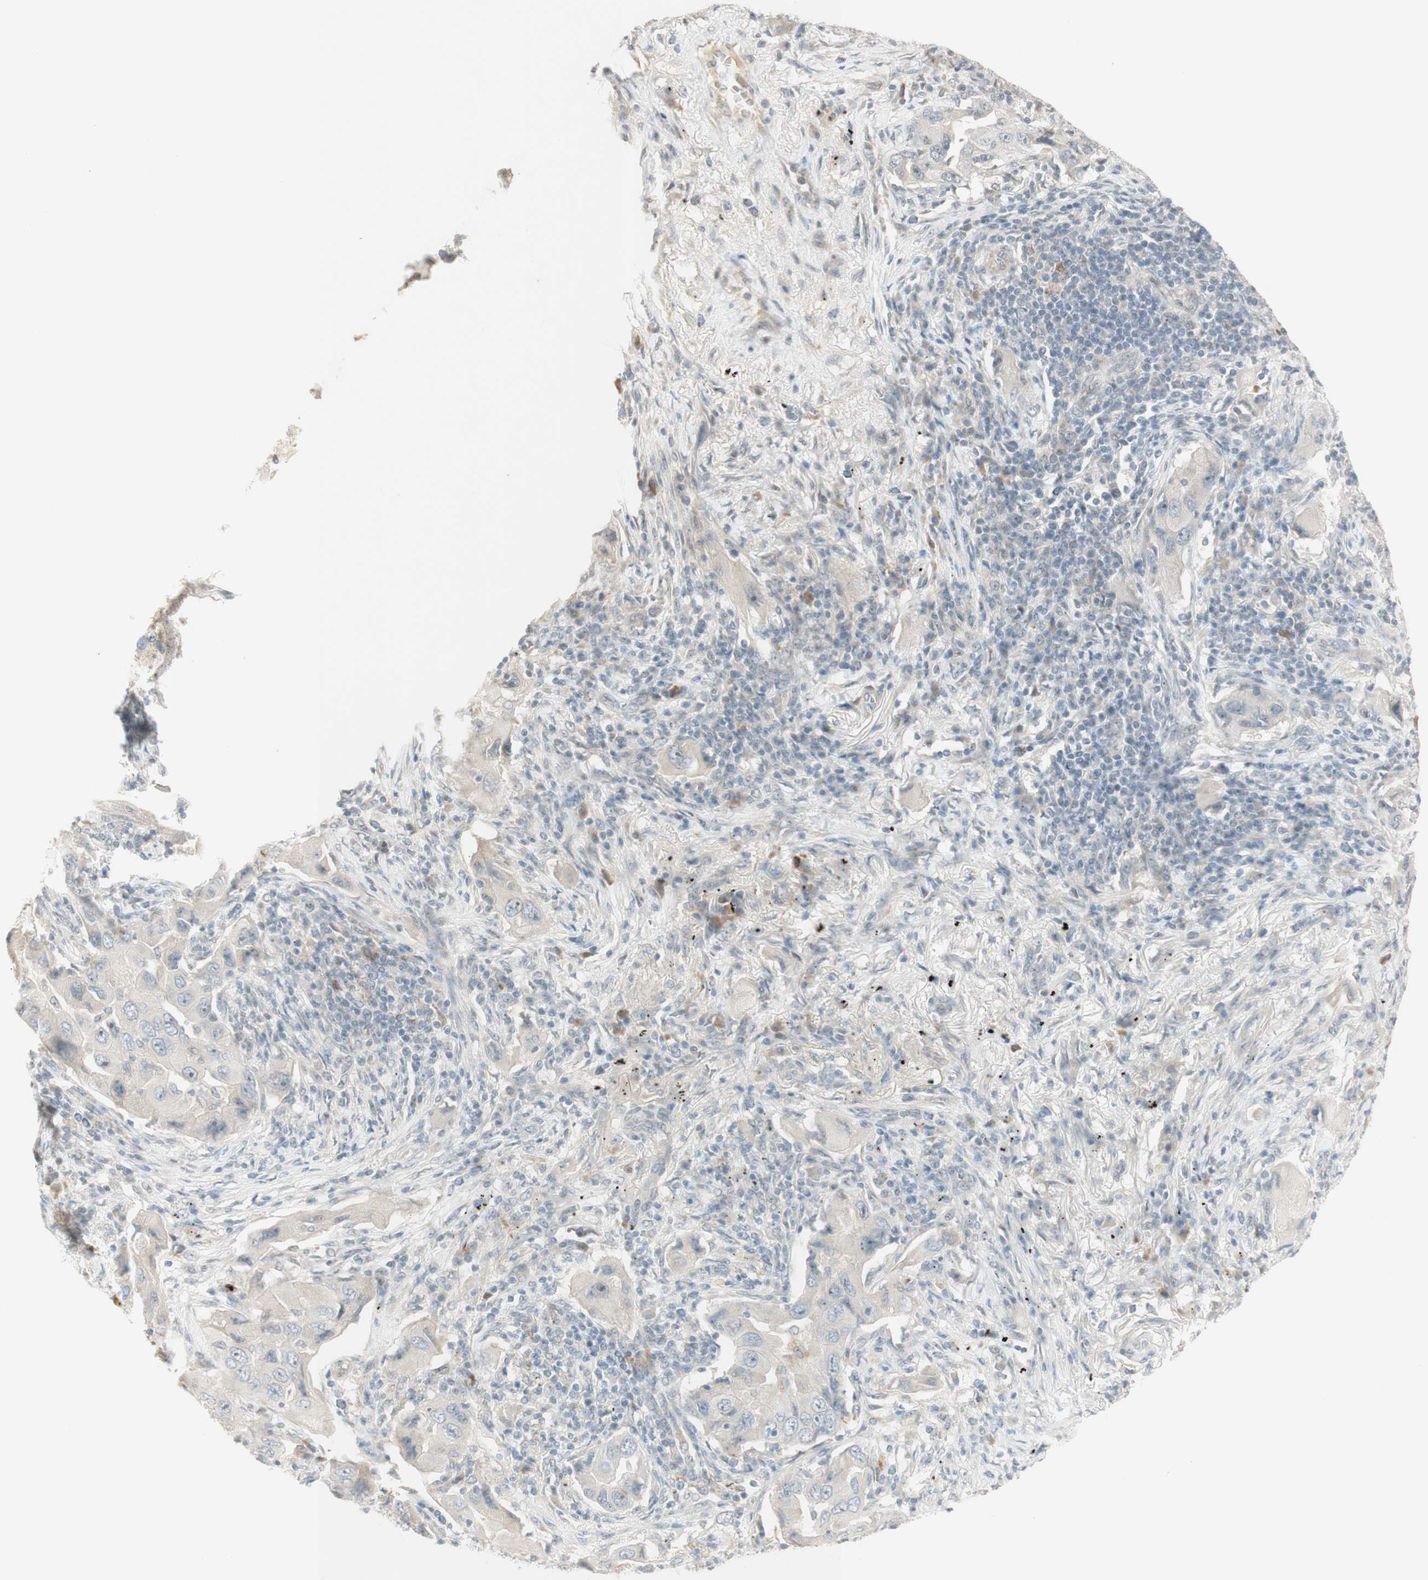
{"staining": {"intensity": "negative", "quantity": "none", "location": "none"}, "tissue": "lung cancer", "cell_type": "Tumor cells", "image_type": "cancer", "snomed": [{"axis": "morphology", "description": "Adenocarcinoma, NOS"}, {"axis": "topography", "description": "Lung"}], "caption": "Tumor cells show no significant staining in lung cancer.", "gene": "PLCD4", "patient": {"sex": "female", "age": 65}}